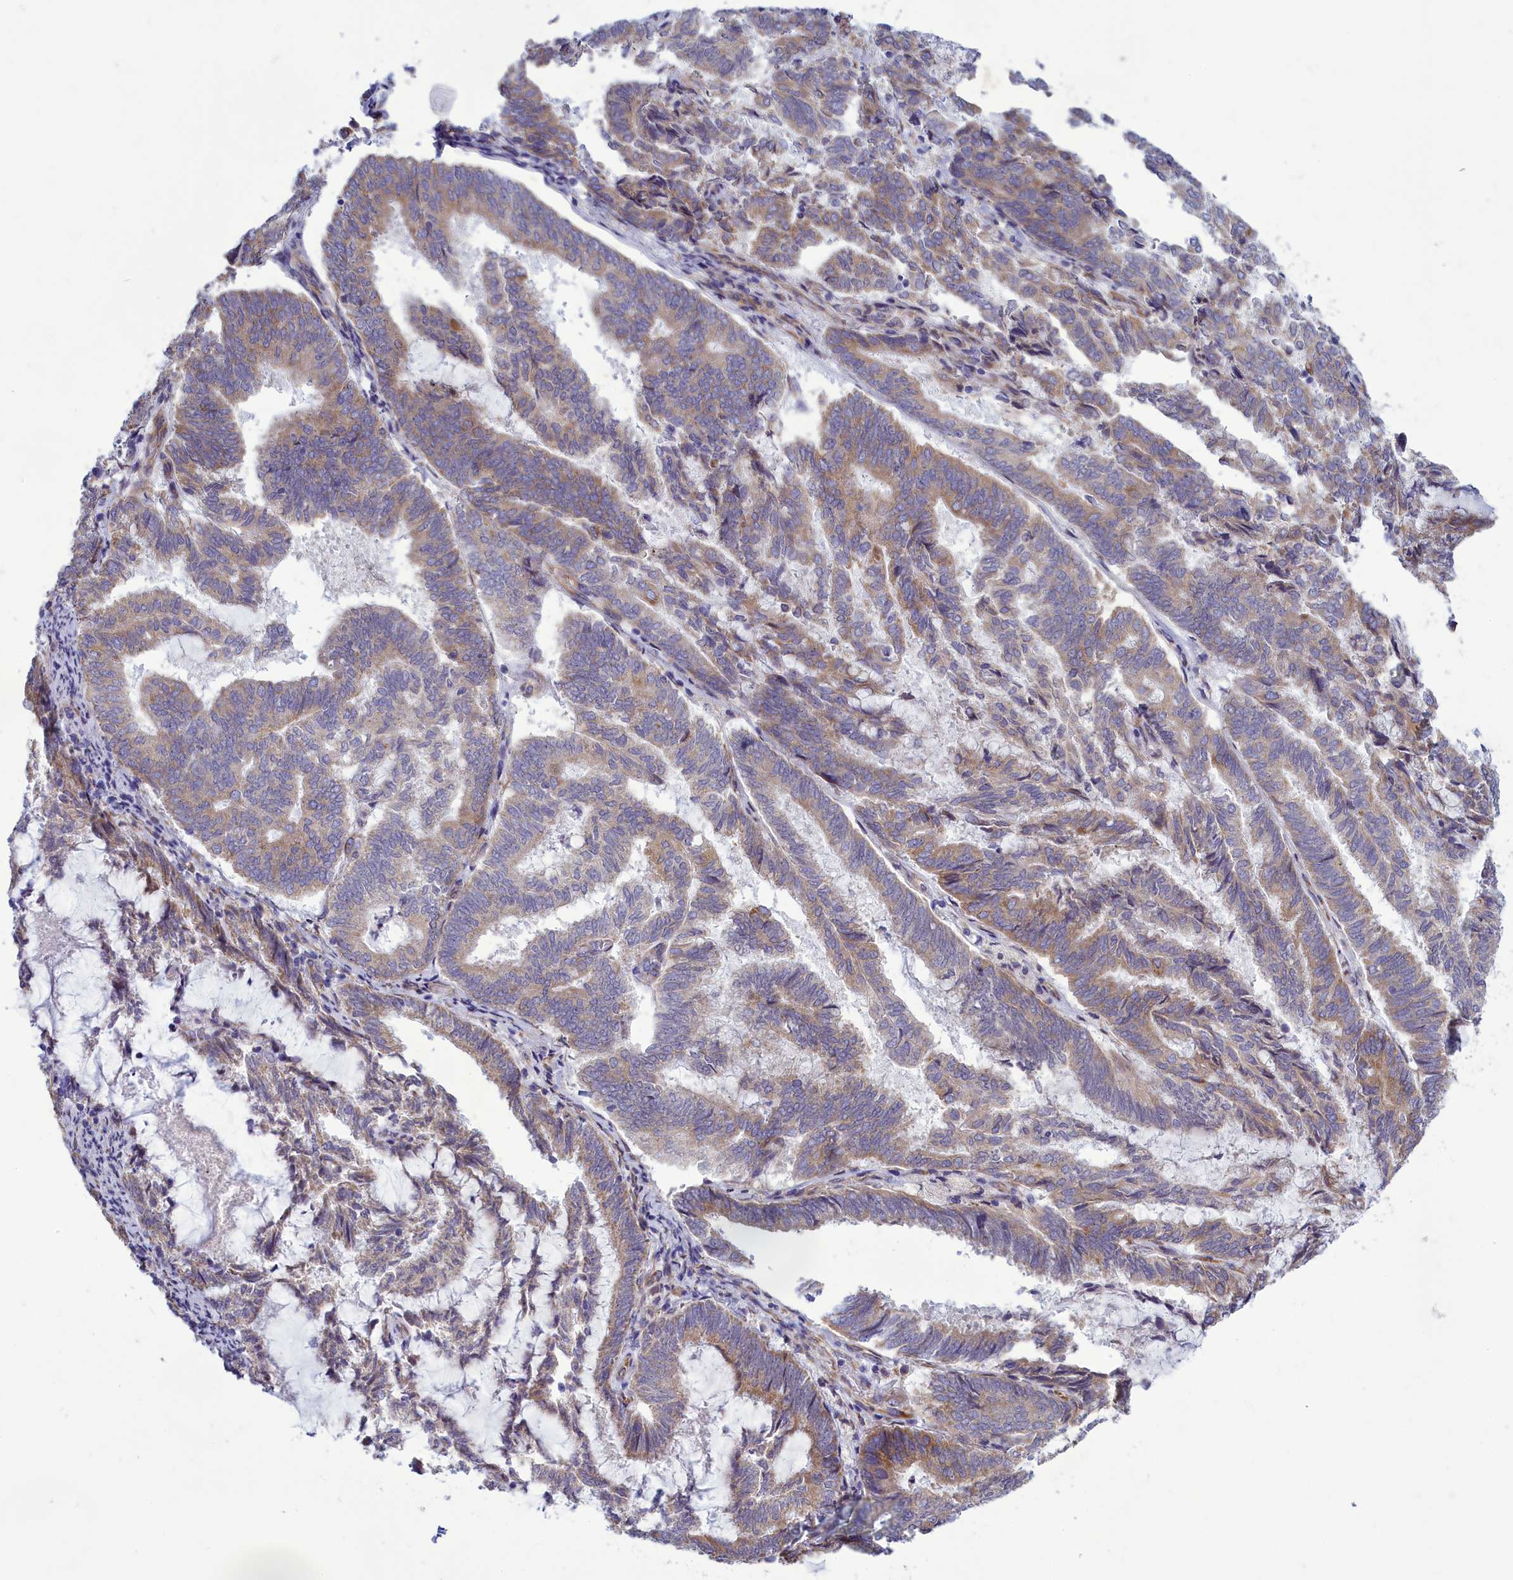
{"staining": {"intensity": "moderate", "quantity": "25%-75%", "location": "cytoplasmic/membranous"}, "tissue": "endometrial cancer", "cell_type": "Tumor cells", "image_type": "cancer", "snomed": [{"axis": "morphology", "description": "Adenocarcinoma, NOS"}, {"axis": "topography", "description": "Endometrium"}], "caption": "IHC of endometrial cancer (adenocarcinoma) displays medium levels of moderate cytoplasmic/membranous expression in approximately 25%-75% of tumor cells.", "gene": "CENATAC", "patient": {"sex": "female", "age": 80}}